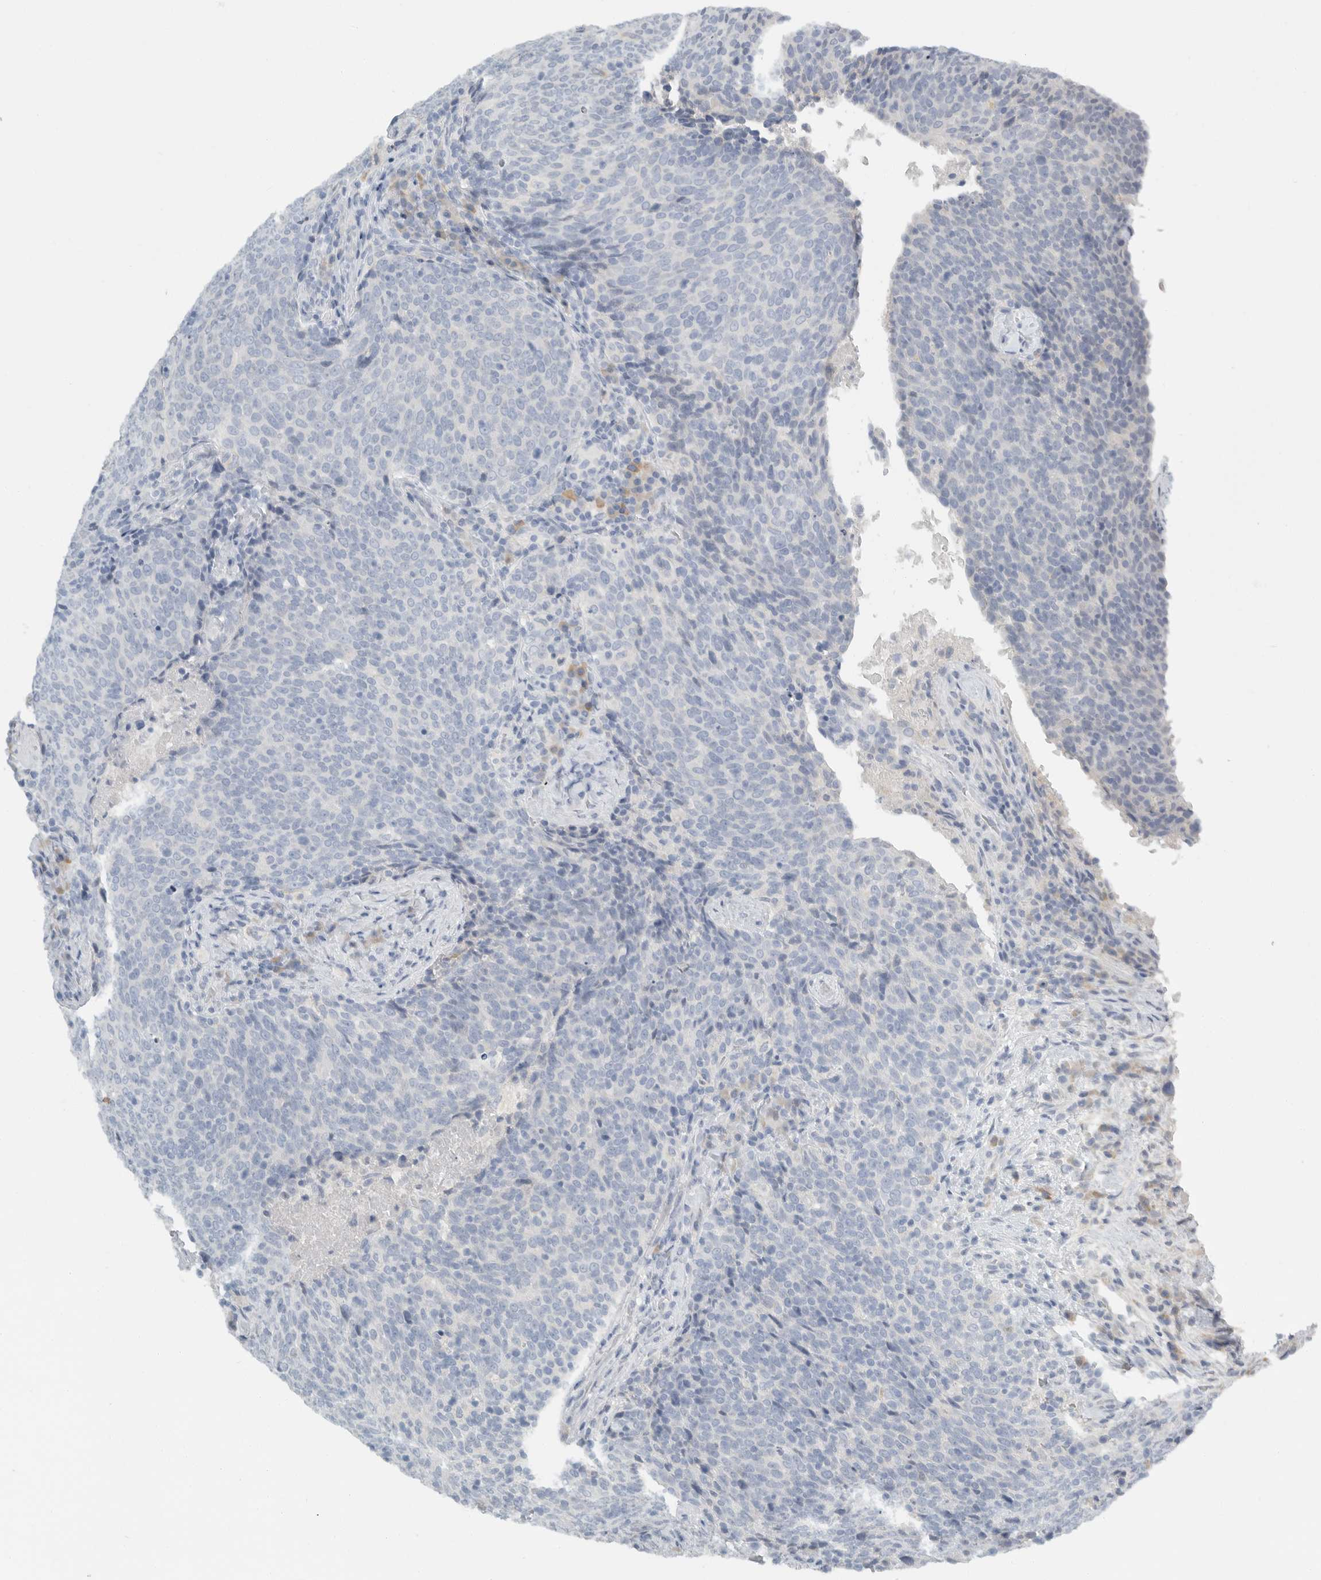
{"staining": {"intensity": "negative", "quantity": "none", "location": "none"}, "tissue": "head and neck cancer", "cell_type": "Tumor cells", "image_type": "cancer", "snomed": [{"axis": "morphology", "description": "Squamous cell carcinoma, NOS"}, {"axis": "morphology", "description": "Squamous cell carcinoma, metastatic, NOS"}, {"axis": "topography", "description": "Lymph node"}, {"axis": "topography", "description": "Head-Neck"}], "caption": "An image of human head and neck squamous cell carcinoma is negative for staining in tumor cells.", "gene": "PAM", "patient": {"sex": "male", "age": 62}}